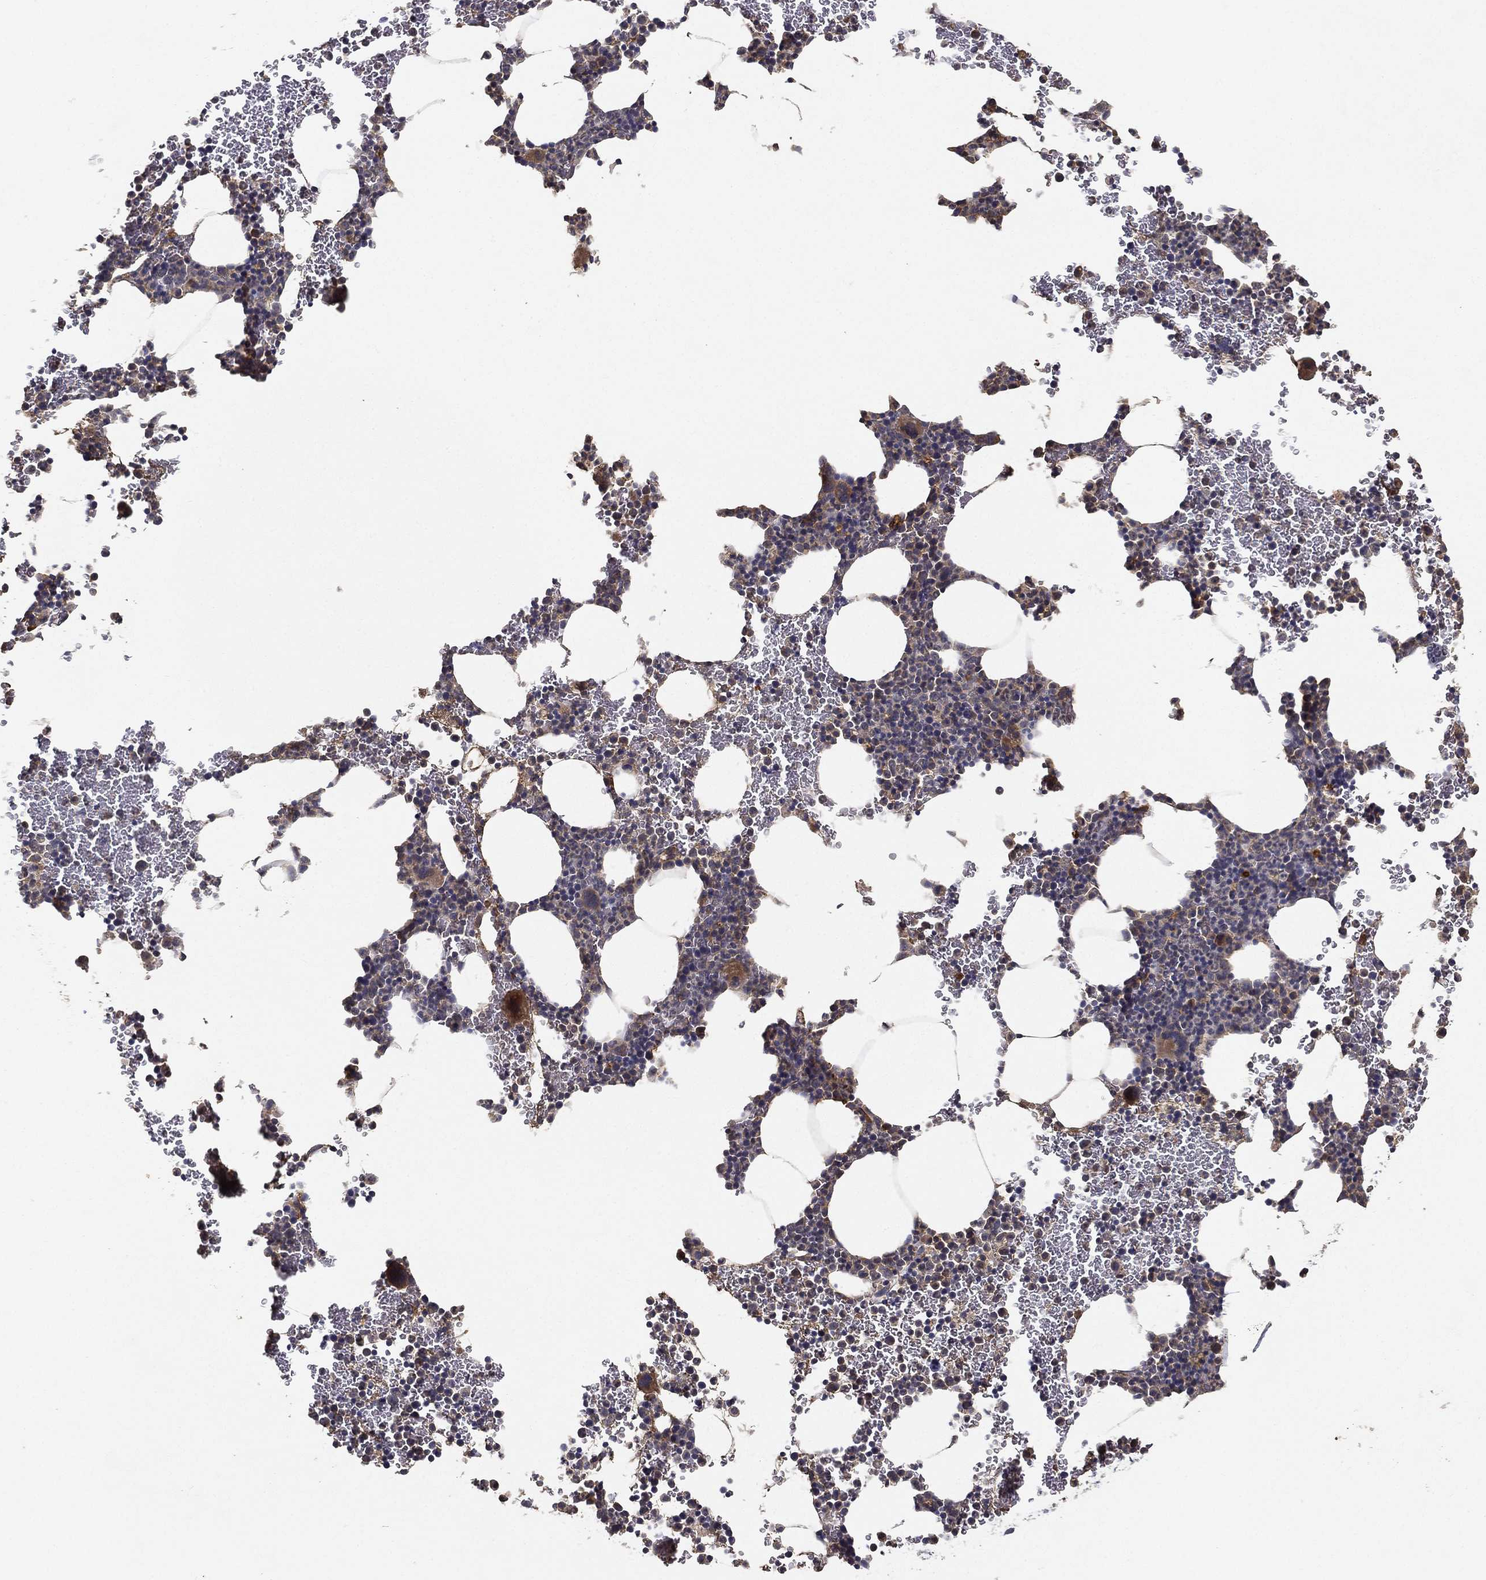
{"staining": {"intensity": "moderate", "quantity": "<25%", "location": "cytoplasmic/membranous"}, "tissue": "bone marrow", "cell_type": "Hematopoietic cells", "image_type": "normal", "snomed": [{"axis": "morphology", "description": "Normal tissue, NOS"}, {"axis": "topography", "description": "Bone marrow"}], "caption": "This image exhibits immunohistochemistry staining of benign bone marrow, with low moderate cytoplasmic/membranous expression in about <25% of hematopoietic cells.", "gene": "MT", "patient": {"sex": "male", "age": 45}}